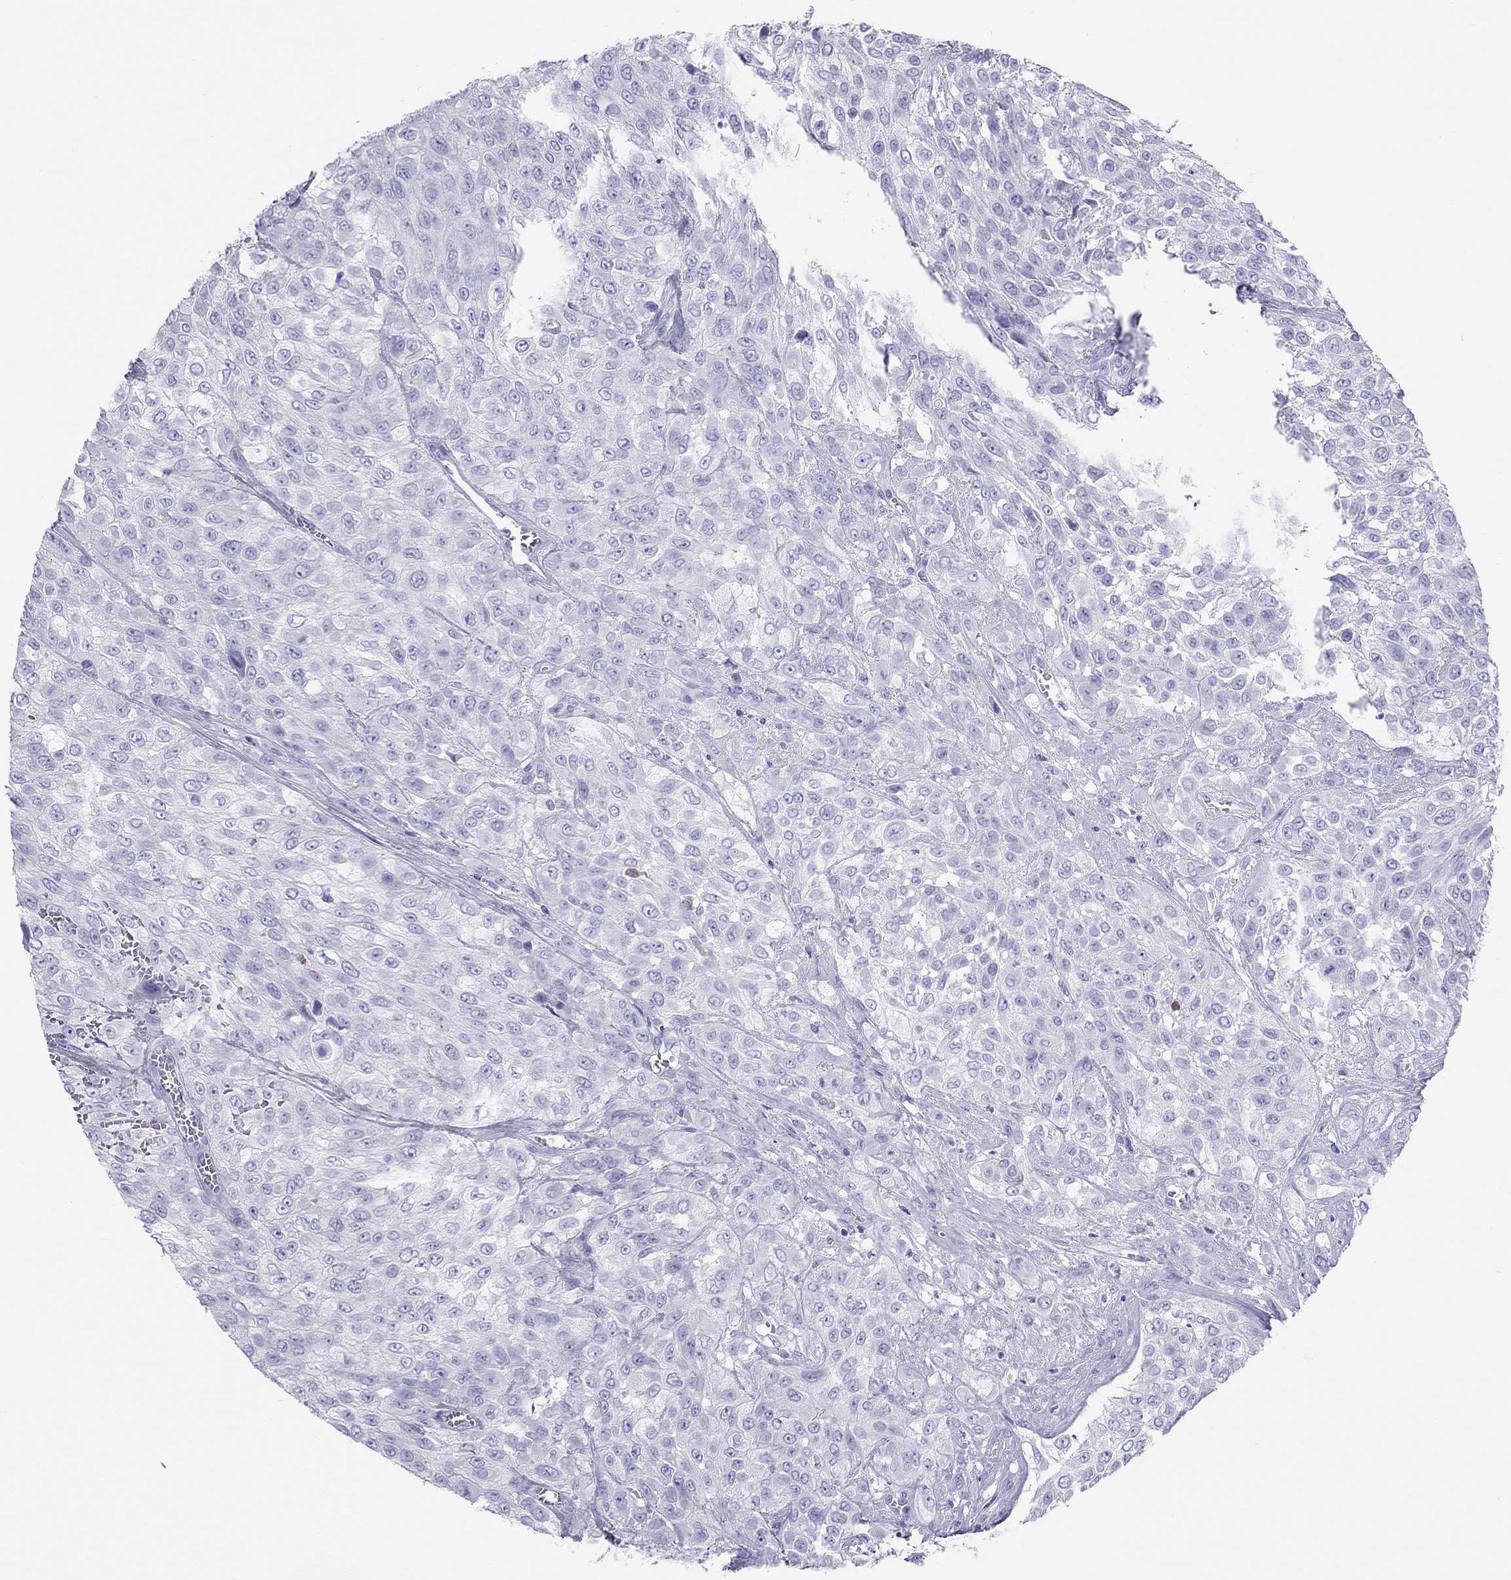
{"staining": {"intensity": "negative", "quantity": "none", "location": "none"}, "tissue": "urothelial cancer", "cell_type": "Tumor cells", "image_type": "cancer", "snomed": [{"axis": "morphology", "description": "Urothelial carcinoma, High grade"}, {"axis": "topography", "description": "Urinary bladder"}], "caption": "Tumor cells are negative for protein expression in human urothelial cancer.", "gene": "HLA-DQB2", "patient": {"sex": "male", "age": 57}}